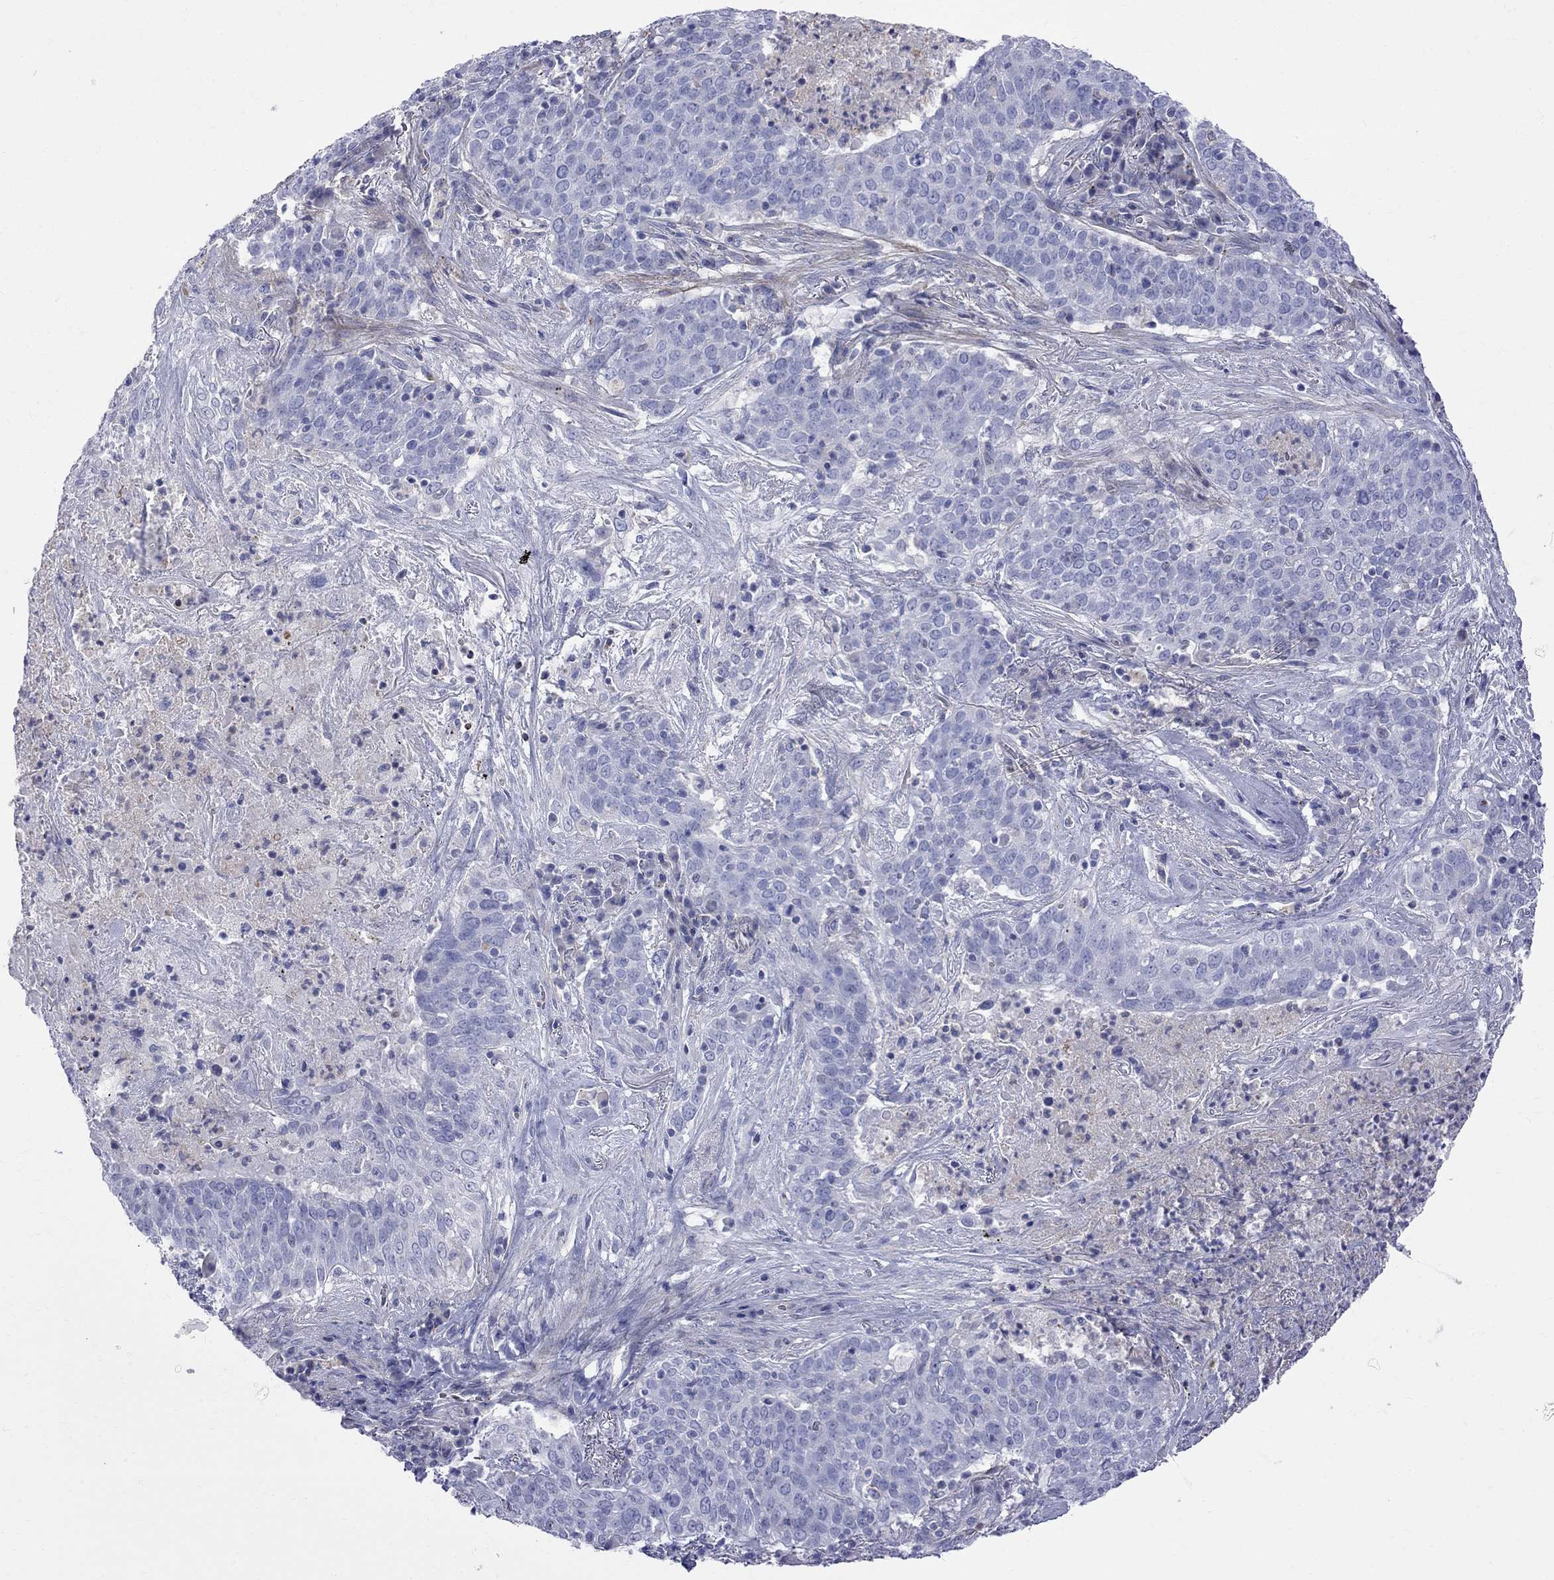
{"staining": {"intensity": "negative", "quantity": "none", "location": "none"}, "tissue": "lung cancer", "cell_type": "Tumor cells", "image_type": "cancer", "snomed": [{"axis": "morphology", "description": "Squamous cell carcinoma, NOS"}, {"axis": "topography", "description": "Lung"}], "caption": "Immunohistochemistry image of human lung cancer (squamous cell carcinoma) stained for a protein (brown), which reveals no positivity in tumor cells.", "gene": "S100A3", "patient": {"sex": "male", "age": 82}}